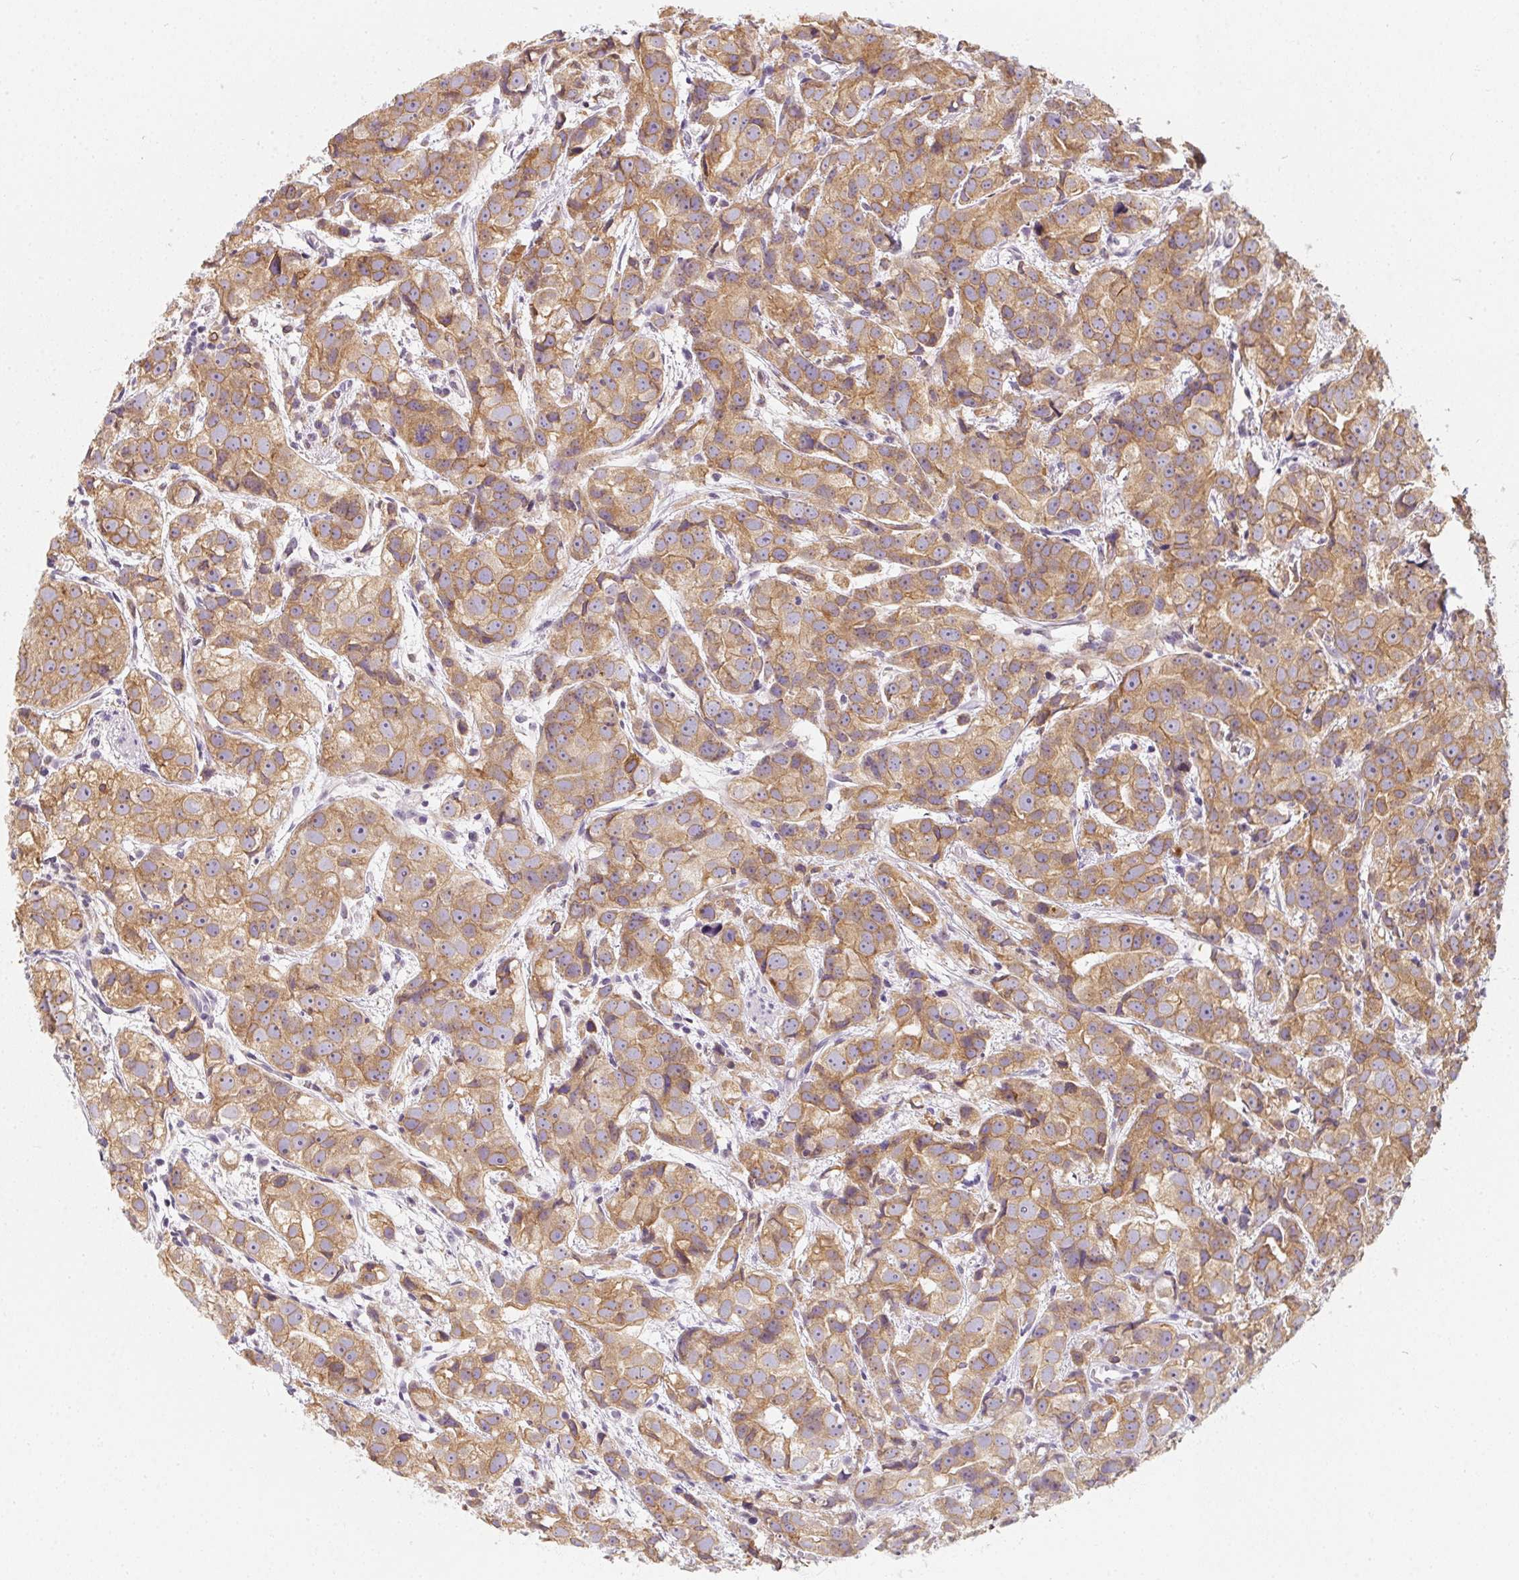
{"staining": {"intensity": "moderate", "quantity": ">75%", "location": "cytoplasmic/membranous"}, "tissue": "prostate cancer", "cell_type": "Tumor cells", "image_type": "cancer", "snomed": [{"axis": "morphology", "description": "Adenocarcinoma, High grade"}, {"axis": "topography", "description": "Prostate"}], "caption": "Prostate cancer (adenocarcinoma (high-grade)) tissue demonstrates moderate cytoplasmic/membranous staining in about >75% of tumor cells (IHC, brightfield microscopy, high magnification).", "gene": "SOAT1", "patient": {"sex": "male", "age": 68}}